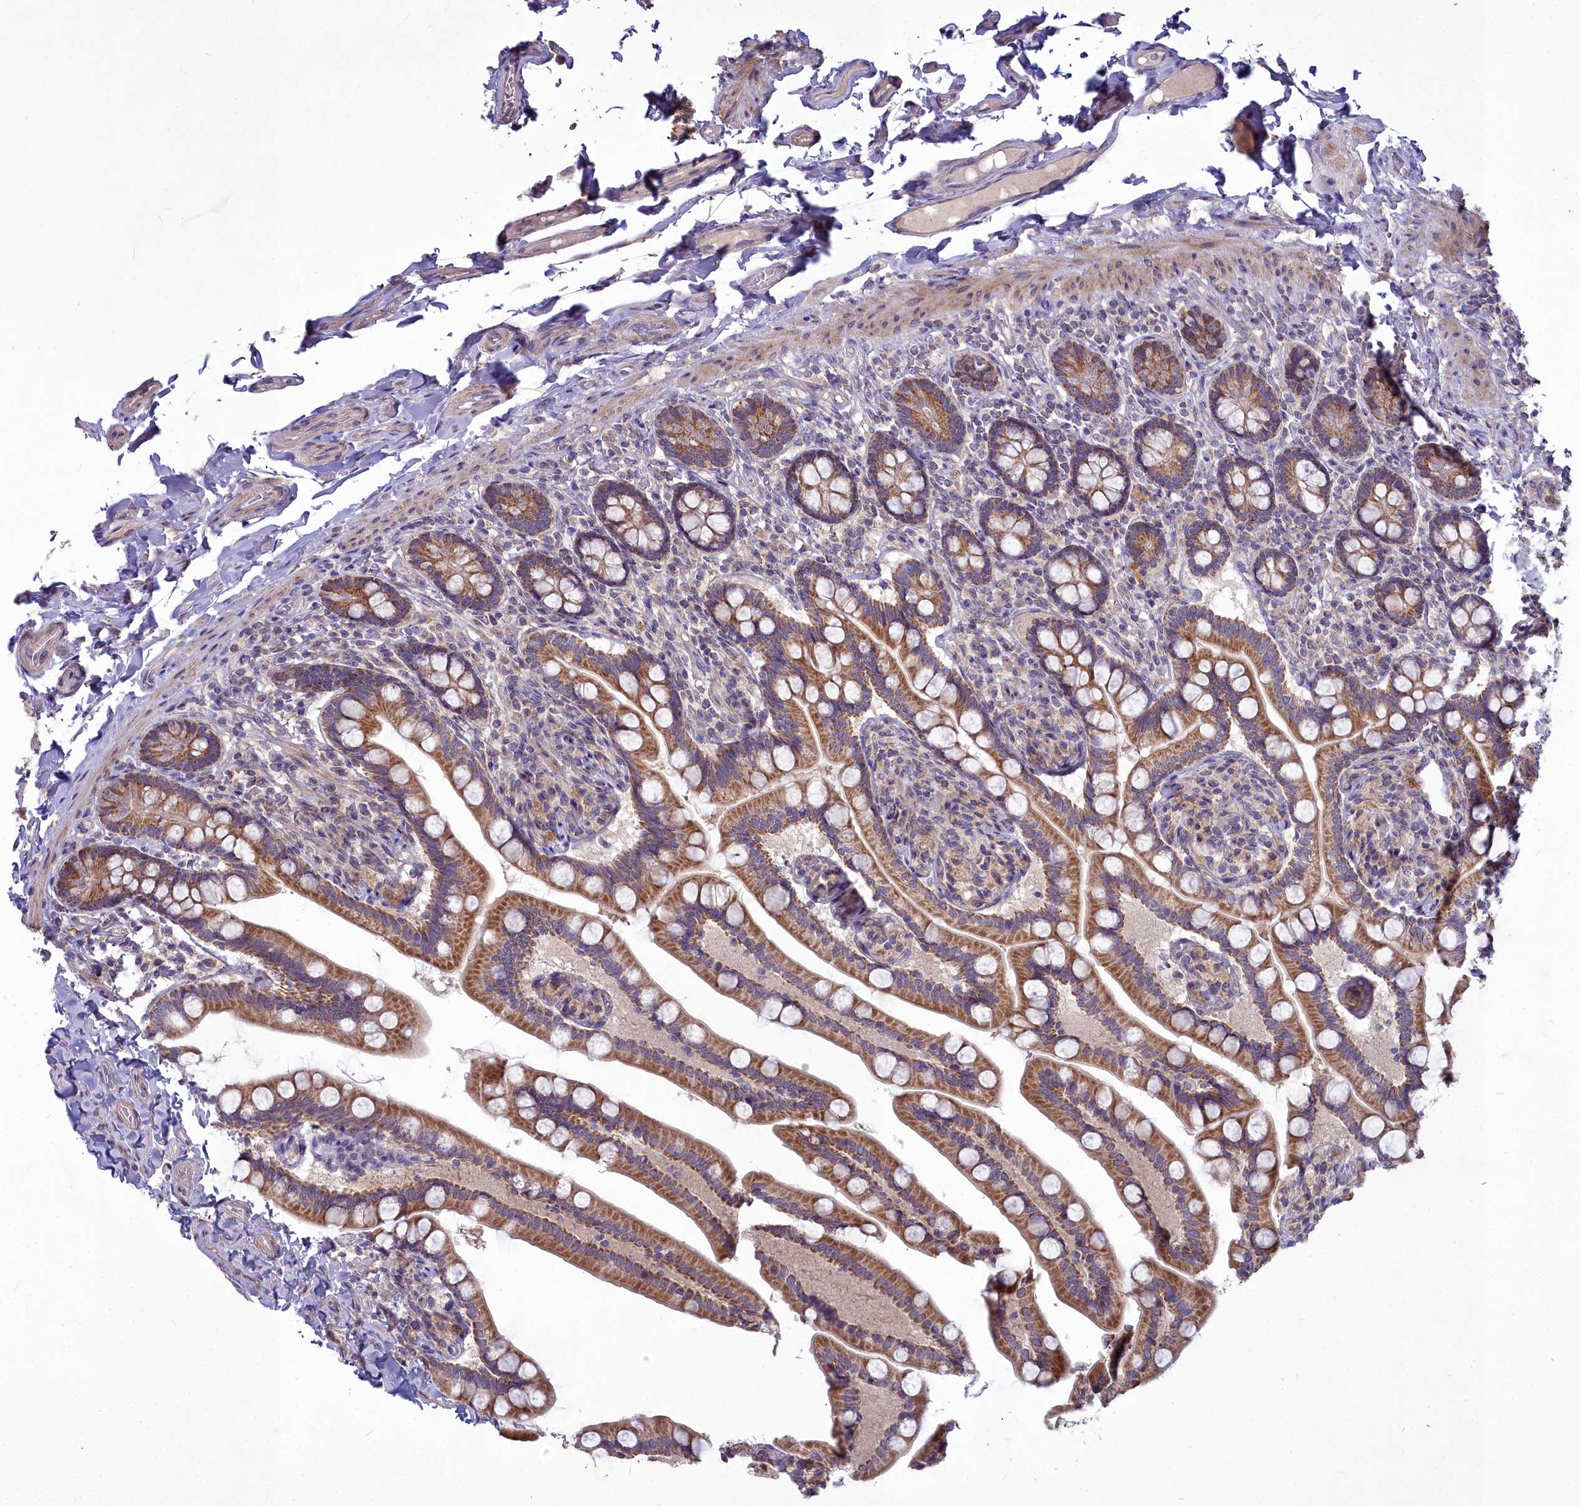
{"staining": {"intensity": "strong", "quantity": ">75%", "location": "cytoplasmic/membranous"}, "tissue": "small intestine", "cell_type": "Glandular cells", "image_type": "normal", "snomed": [{"axis": "morphology", "description": "Normal tissue, NOS"}, {"axis": "topography", "description": "Small intestine"}], "caption": "DAB (3,3'-diaminobenzidine) immunohistochemical staining of benign human small intestine shows strong cytoplasmic/membranous protein expression in approximately >75% of glandular cells.", "gene": "MICU2", "patient": {"sex": "female", "age": 64}}